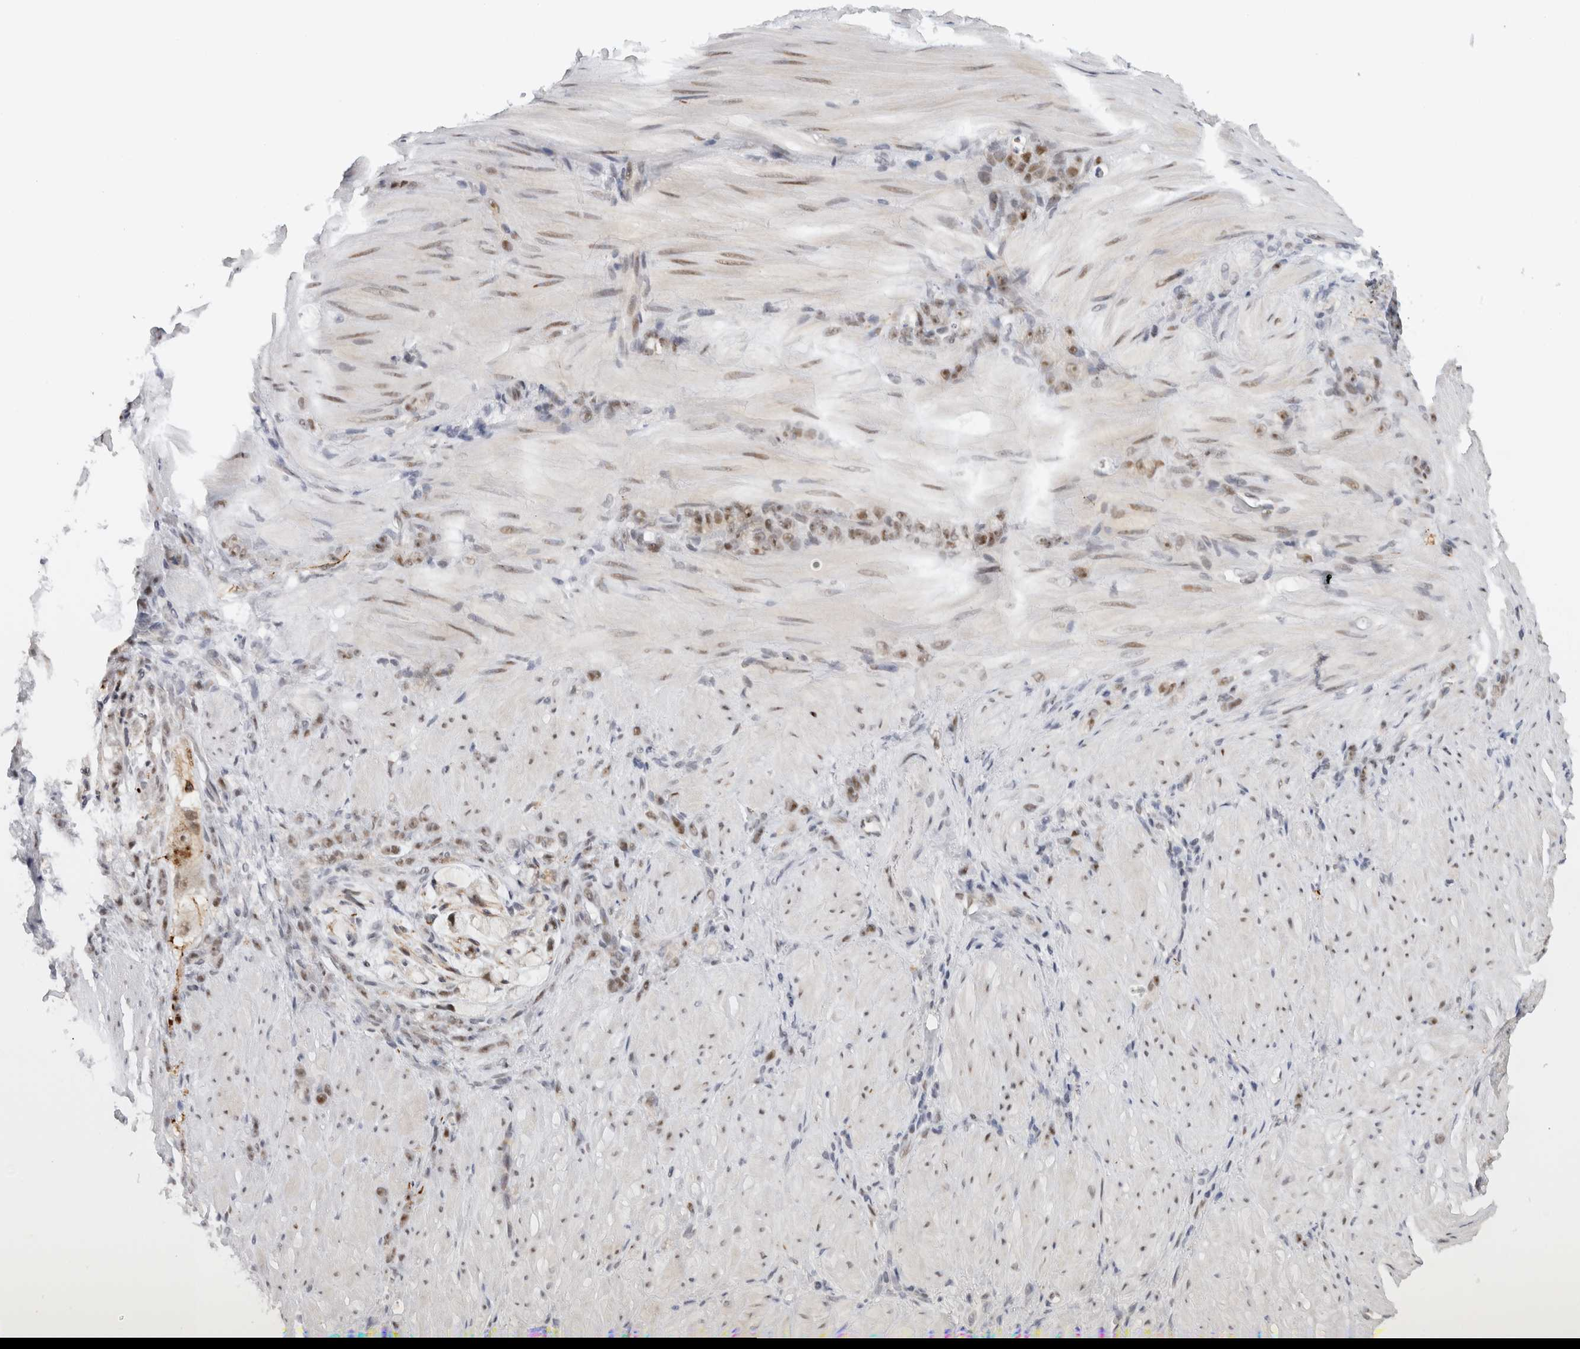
{"staining": {"intensity": "weak", "quantity": ">75%", "location": "nuclear"}, "tissue": "stomach cancer", "cell_type": "Tumor cells", "image_type": "cancer", "snomed": [{"axis": "morphology", "description": "Normal tissue, NOS"}, {"axis": "morphology", "description": "Adenocarcinoma, NOS"}, {"axis": "topography", "description": "Stomach"}], "caption": "The immunohistochemical stain shows weak nuclear expression in tumor cells of stomach cancer tissue.", "gene": "HESX1", "patient": {"sex": "male", "age": 82}}